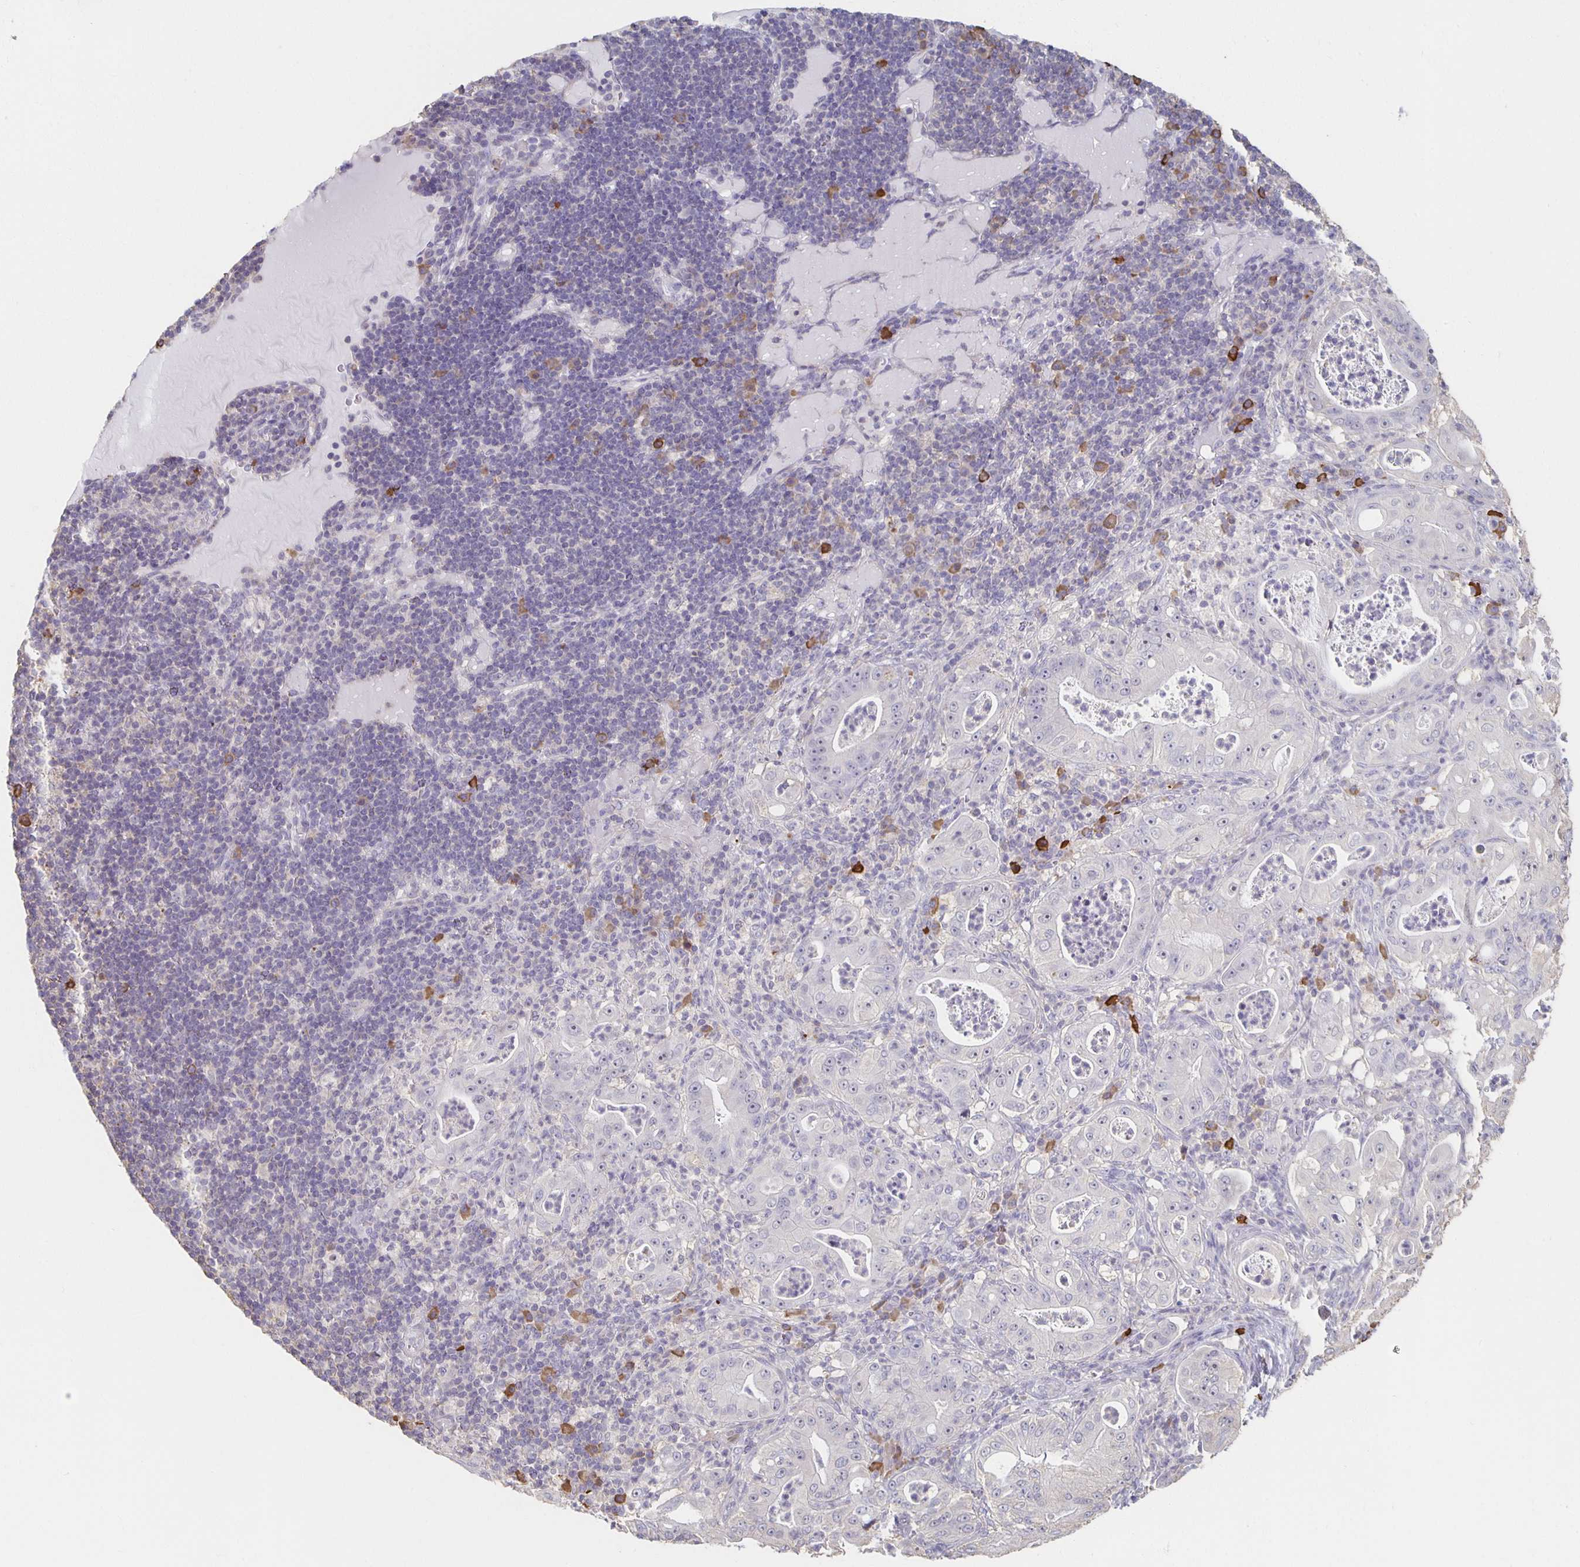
{"staining": {"intensity": "negative", "quantity": "none", "location": "none"}, "tissue": "pancreatic cancer", "cell_type": "Tumor cells", "image_type": "cancer", "snomed": [{"axis": "morphology", "description": "Adenocarcinoma, NOS"}, {"axis": "topography", "description": "Pancreas"}], "caption": "A photomicrograph of human pancreatic cancer (adenocarcinoma) is negative for staining in tumor cells. (Brightfield microscopy of DAB (3,3'-diaminobenzidine) IHC at high magnification).", "gene": "ZNF692", "patient": {"sex": "male", "age": 71}}